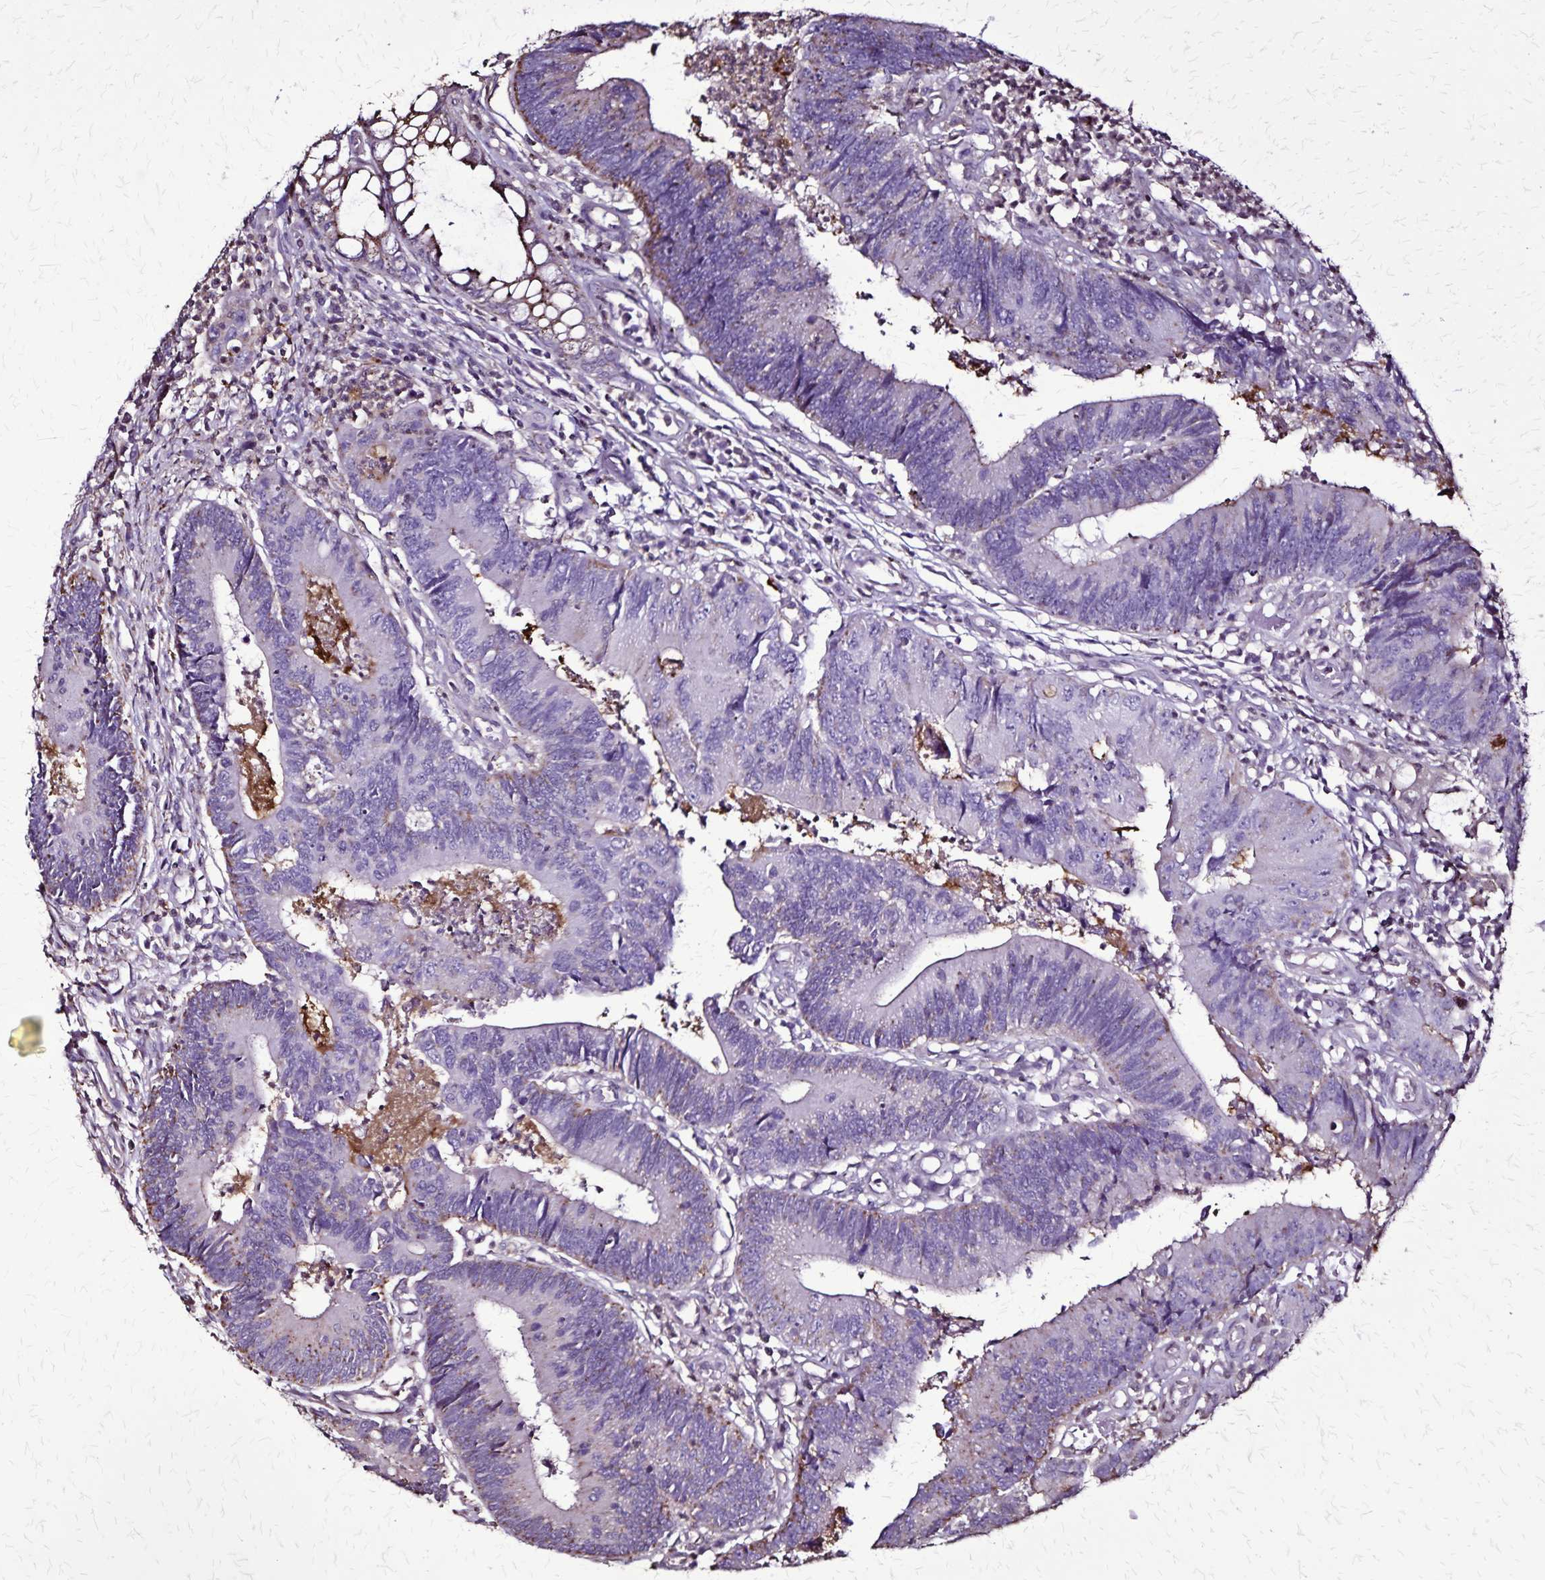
{"staining": {"intensity": "negative", "quantity": "none", "location": "none"}, "tissue": "colorectal cancer", "cell_type": "Tumor cells", "image_type": "cancer", "snomed": [{"axis": "morphology", "description": "Adenocarcinoma, NOS"}, {"axis": "topography", "description": "Colon"}], "caption": "High magnification brightfield microscopy of adenocarcinoma (colorectal) stained with DAB (brown) and counterstained with hematoxylin (blue): tumor cells show no significant staining.", "gene": "CHMP1B", "patient": {"sex": "female", "age": 67}}